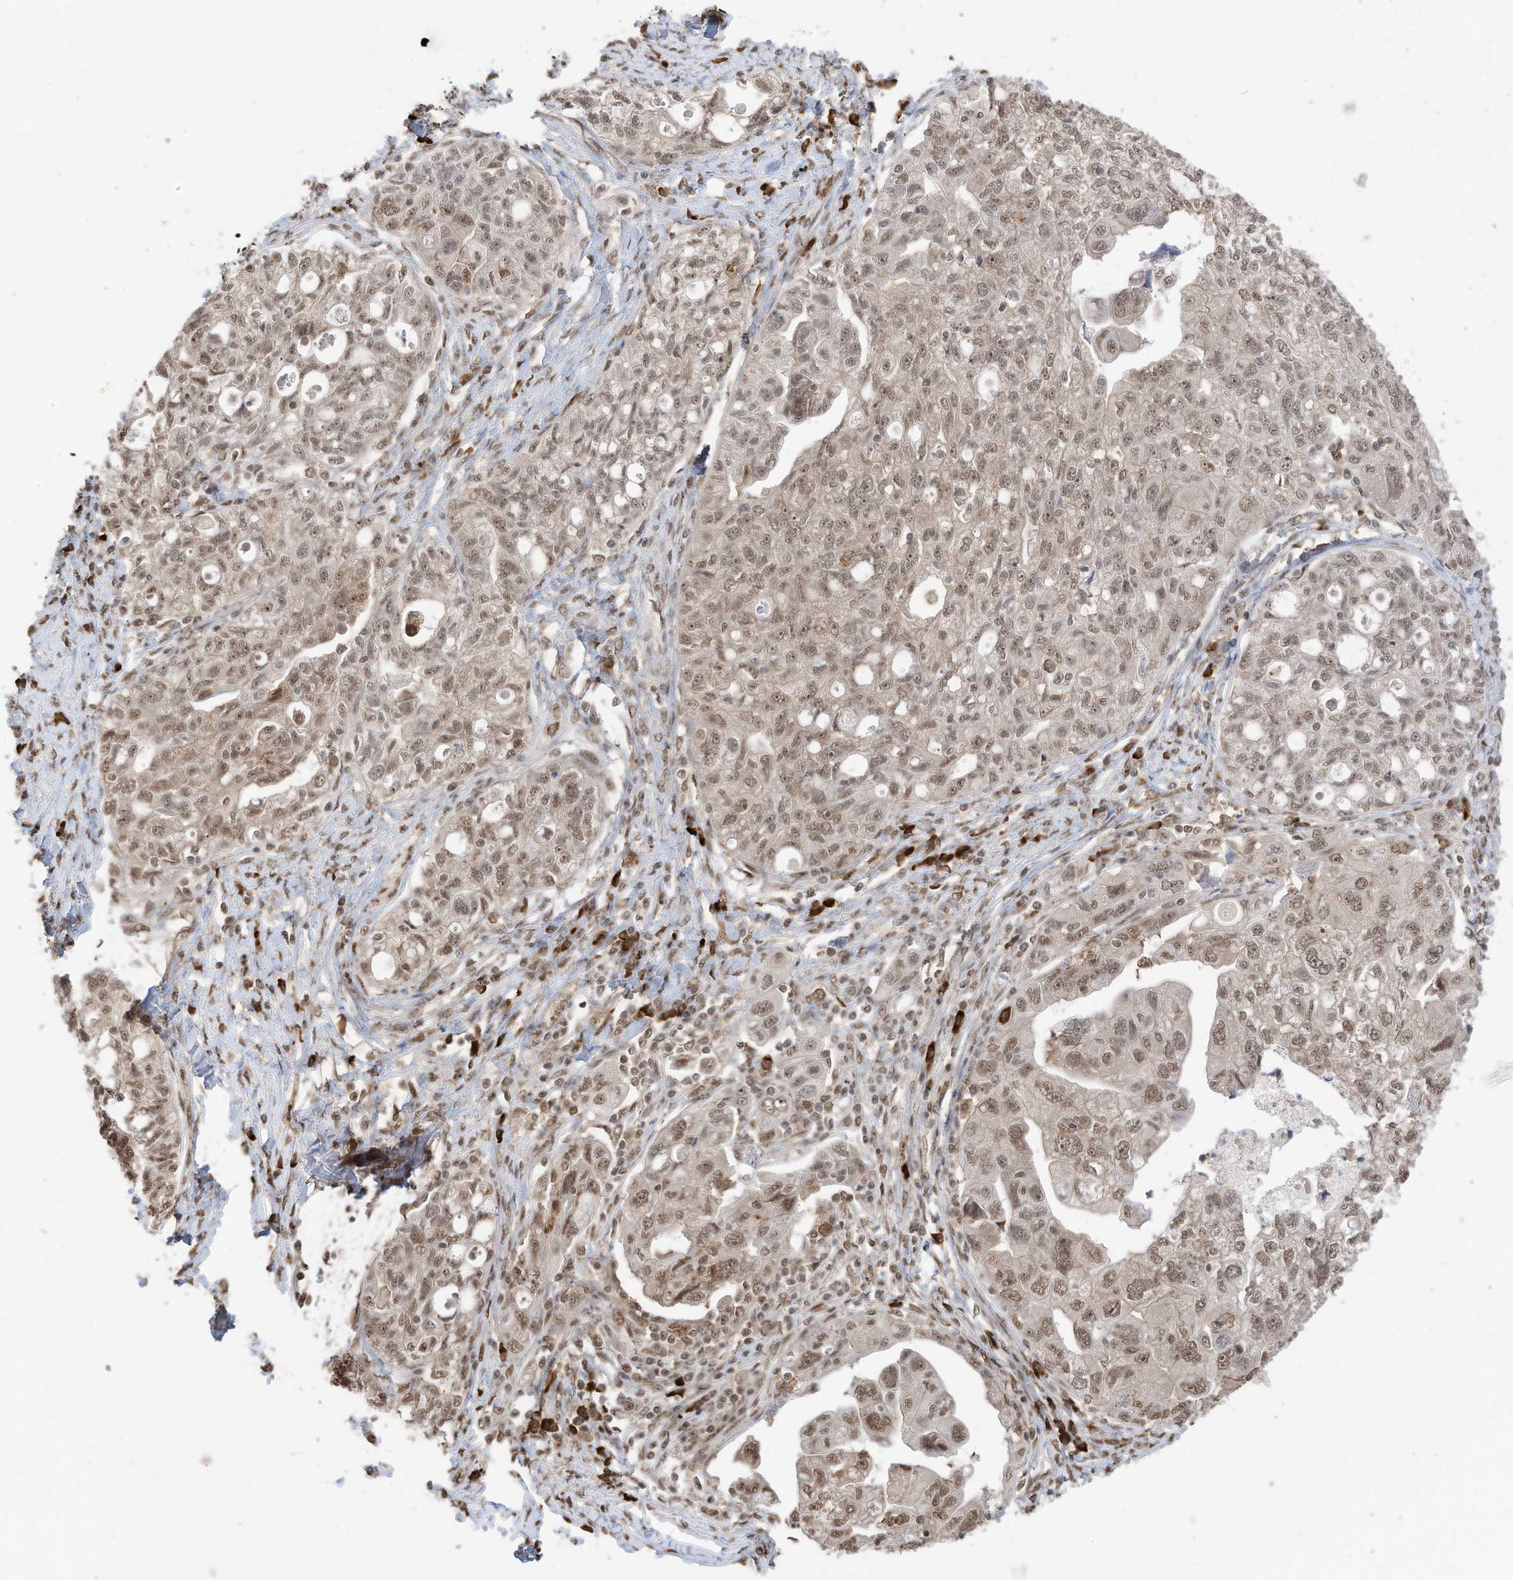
{"staining": {"intensity": "moderate", "quantity": ">75%", "location": "nuclear"}, "tissue": "ovarian cancer", "cell_type": "Tumor cells", "image_type": "cancer", "snomed": [{"axis": "morphology", "description": "Carcinoma, NOS"}, {"axis": "morphology", "description": "Cystadenocarcinoma, serous, NOS"}, {"axis": "topography", "description": "Ovary"}], "caption": "Immunohistochemistry (IHC) of carcinoma (ovarian) exhibits medium levels of moderate nuclear expression in approximately >75% of tumor cells.", "gene": "ZNF195", "patient": {"sex": "female", "age": 69}}